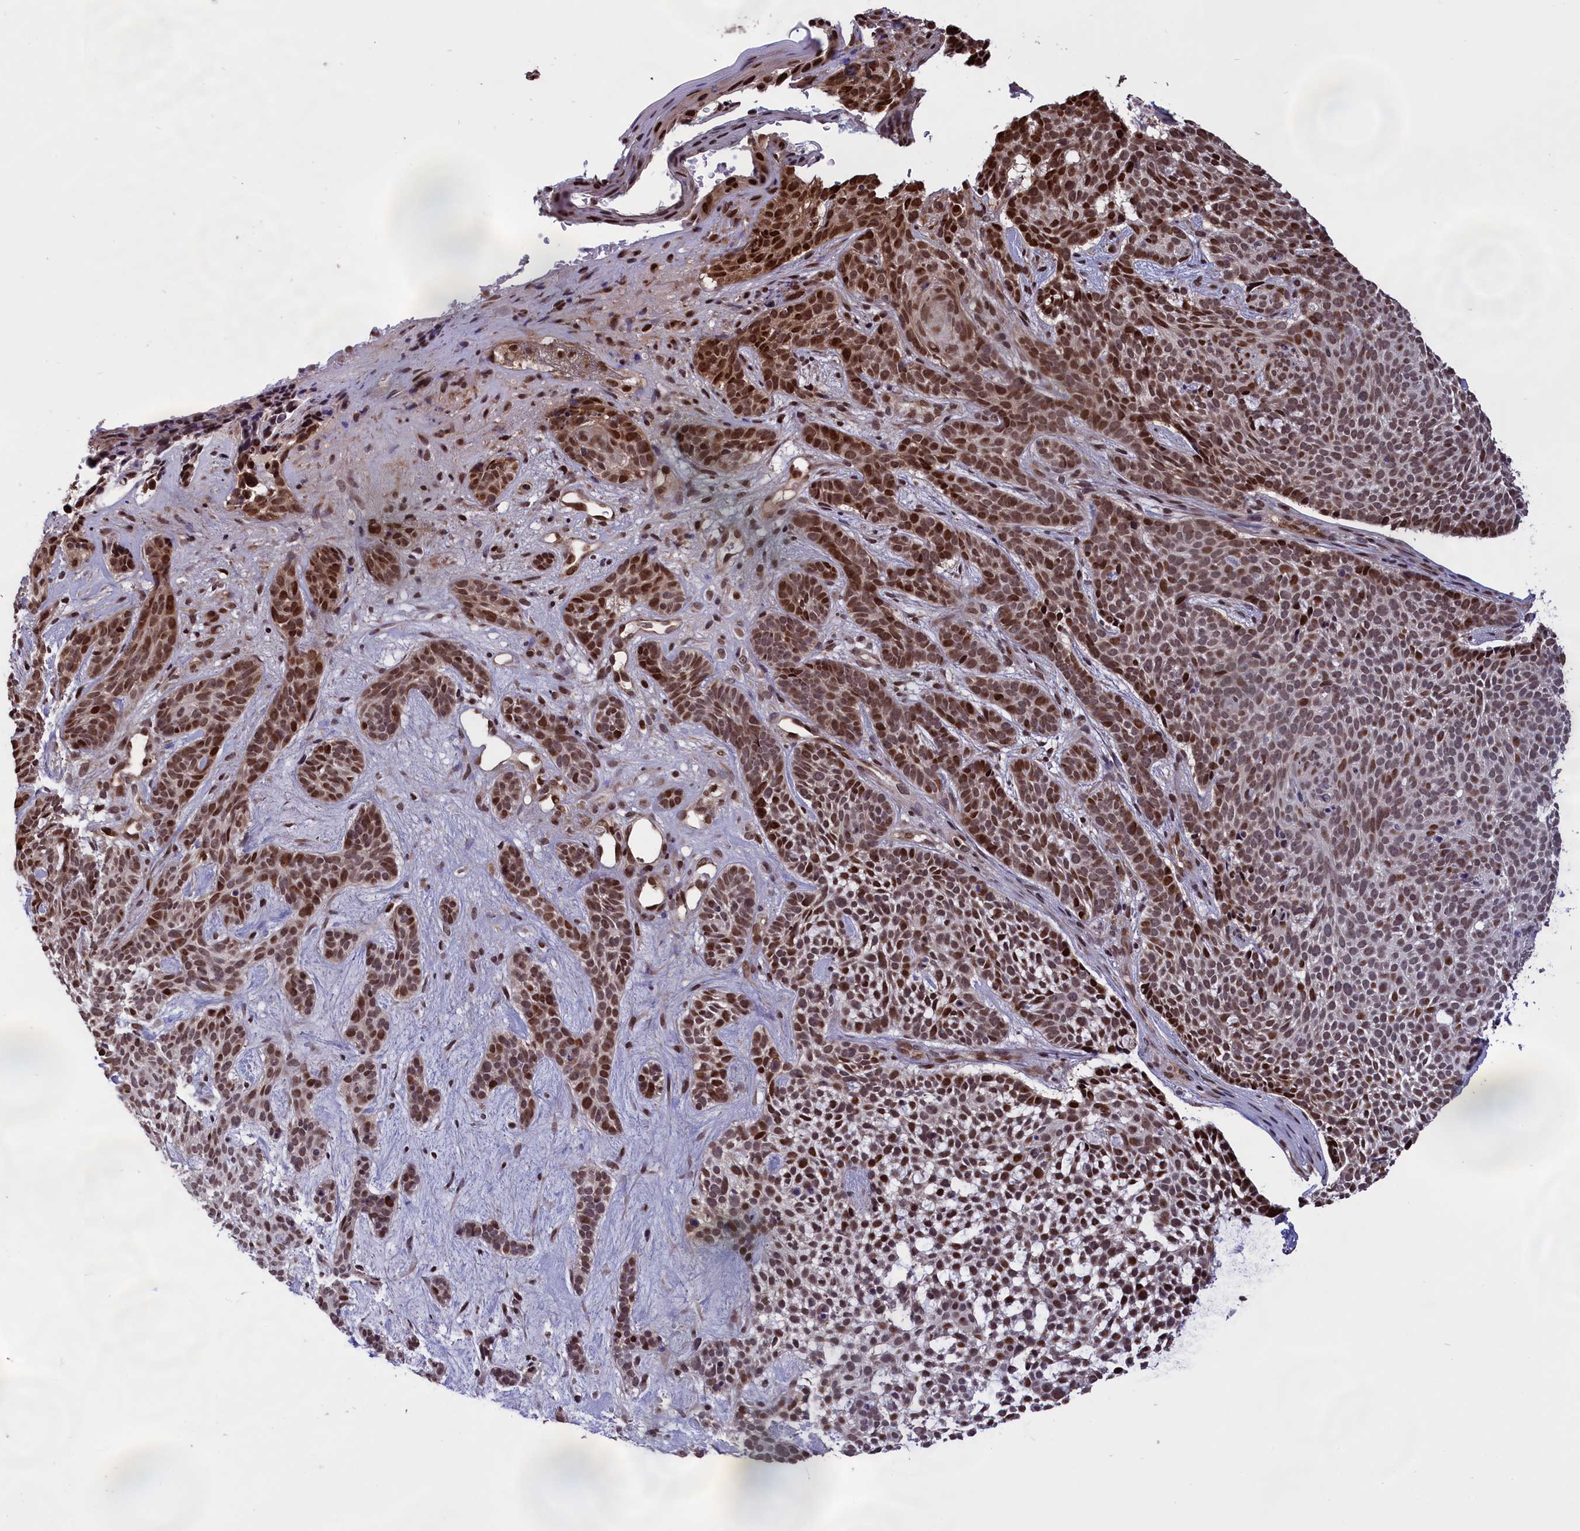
{"staining": {"intensity": "moderate", "quantity": ">75%", "location": "nuclear"}, "tissue": "skin cancer", "cell_type": "Tumor cells", "image_type": "cancer", "snomed": [{"axis": "morphology", "description": "Basal cell carcinoma"}, {"axis": "topography", "description": "Skin"}], "caption": "IHC of basal cell carcinoma (skin) displays medium levels of moderate nuclear positivity in about >75% of tumor cells.", "gene": "RELB", "patient": {"sex": "male", "age": 71}}